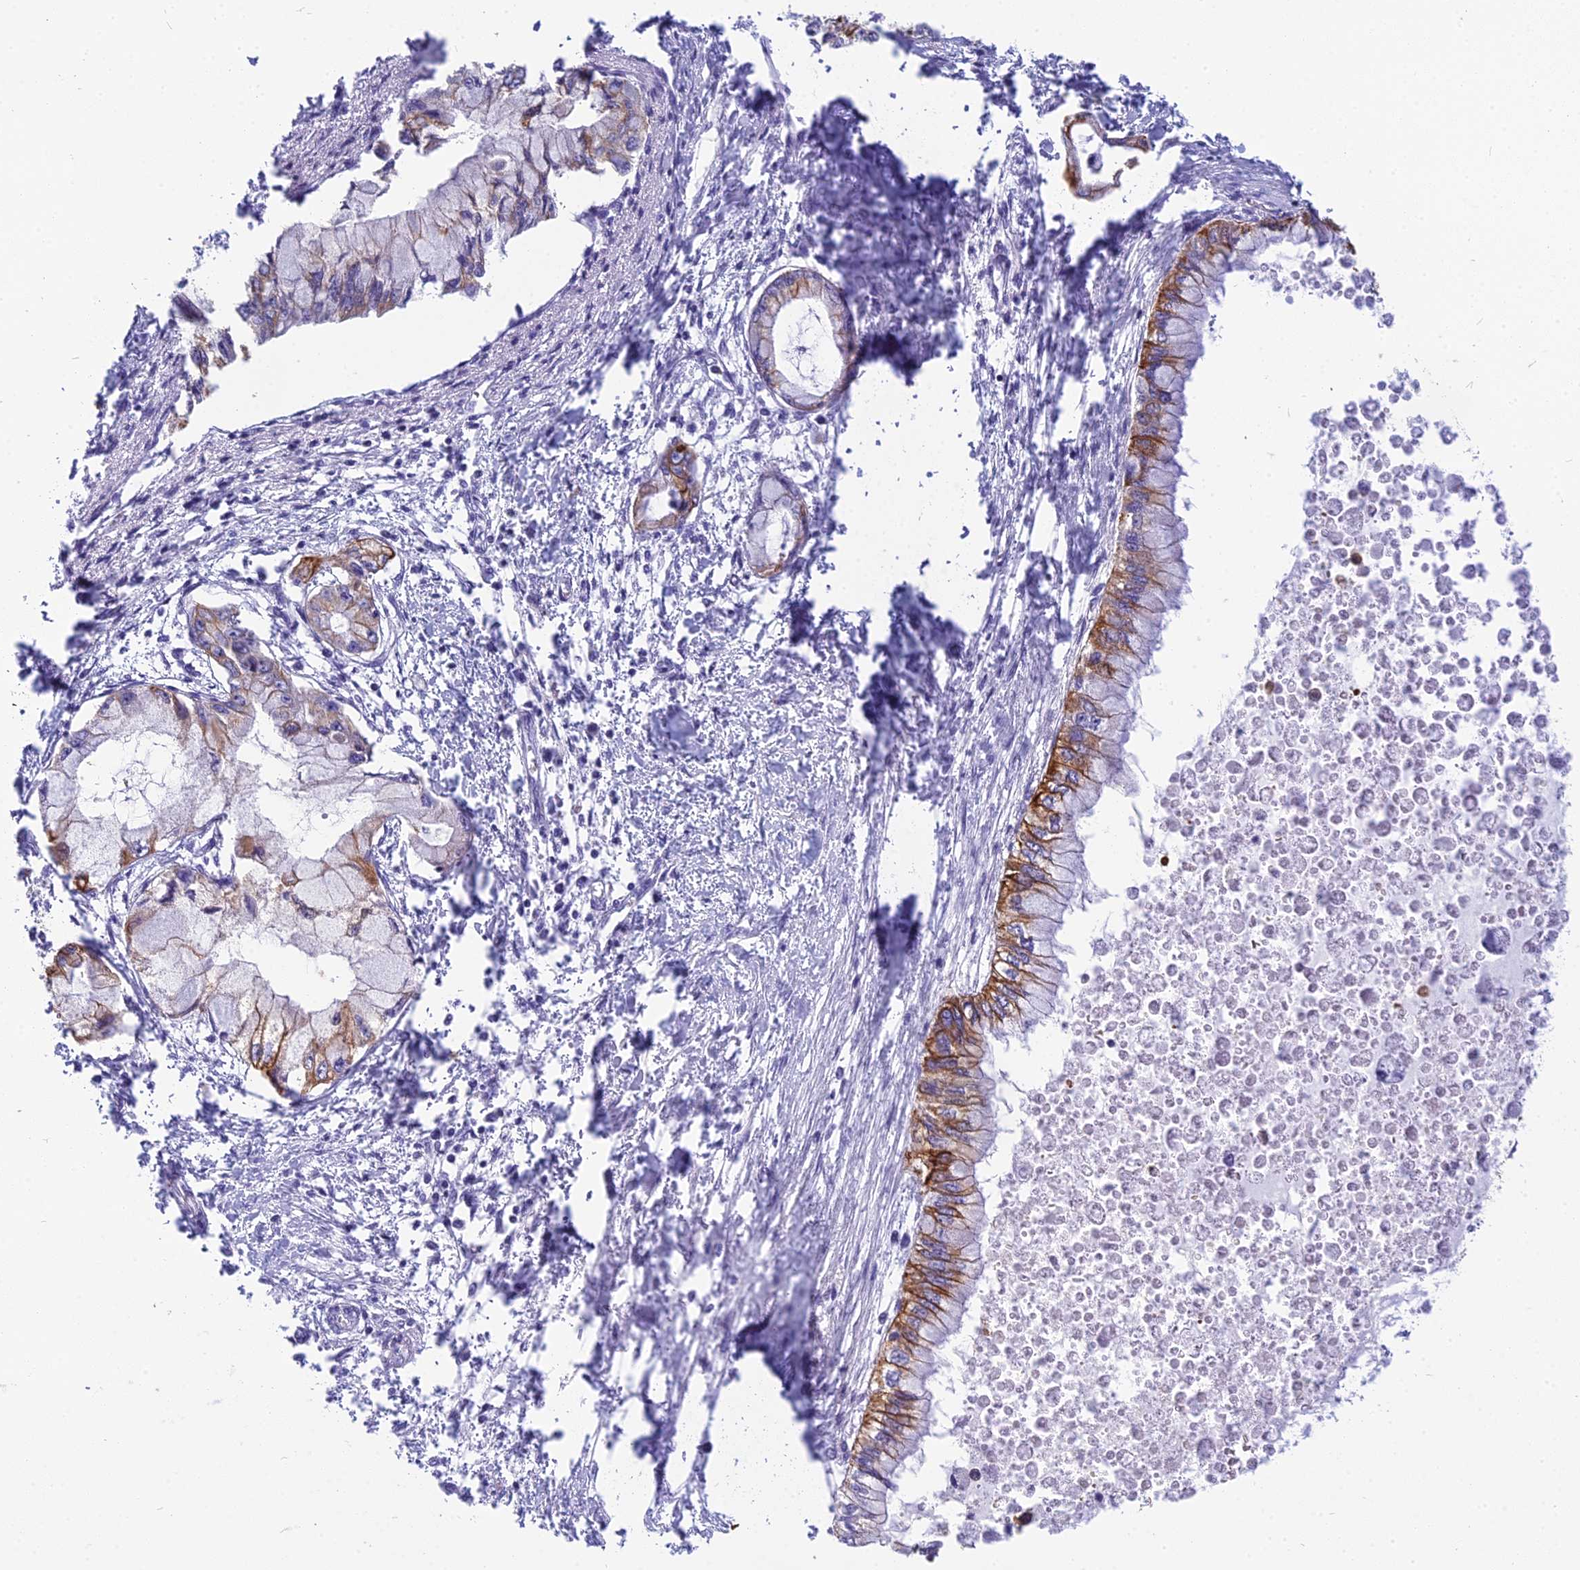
{"staining": {"intensity": "moderate", "quantity": ">75%", "location": "cytoplasmic/membranous"}, "tissue": "pancreatic cancer", "cell_type": "Tumor cells", "image_type": "cancer", "snomed": [{"axis": "morphology", "description": "Adenocarcinoma, NOS"}, {"axis": "topography", "description": "Pancreas"}], "caption": "Immunohistochemistry of human adenocarcinoma (pancreatic) demonstrates medium levels of moderate cytoplasmic/membranous expression in approximately >75% of tumor cells.", "gene": "RBM41", "patient": {"sex": "male", "age": 48}}